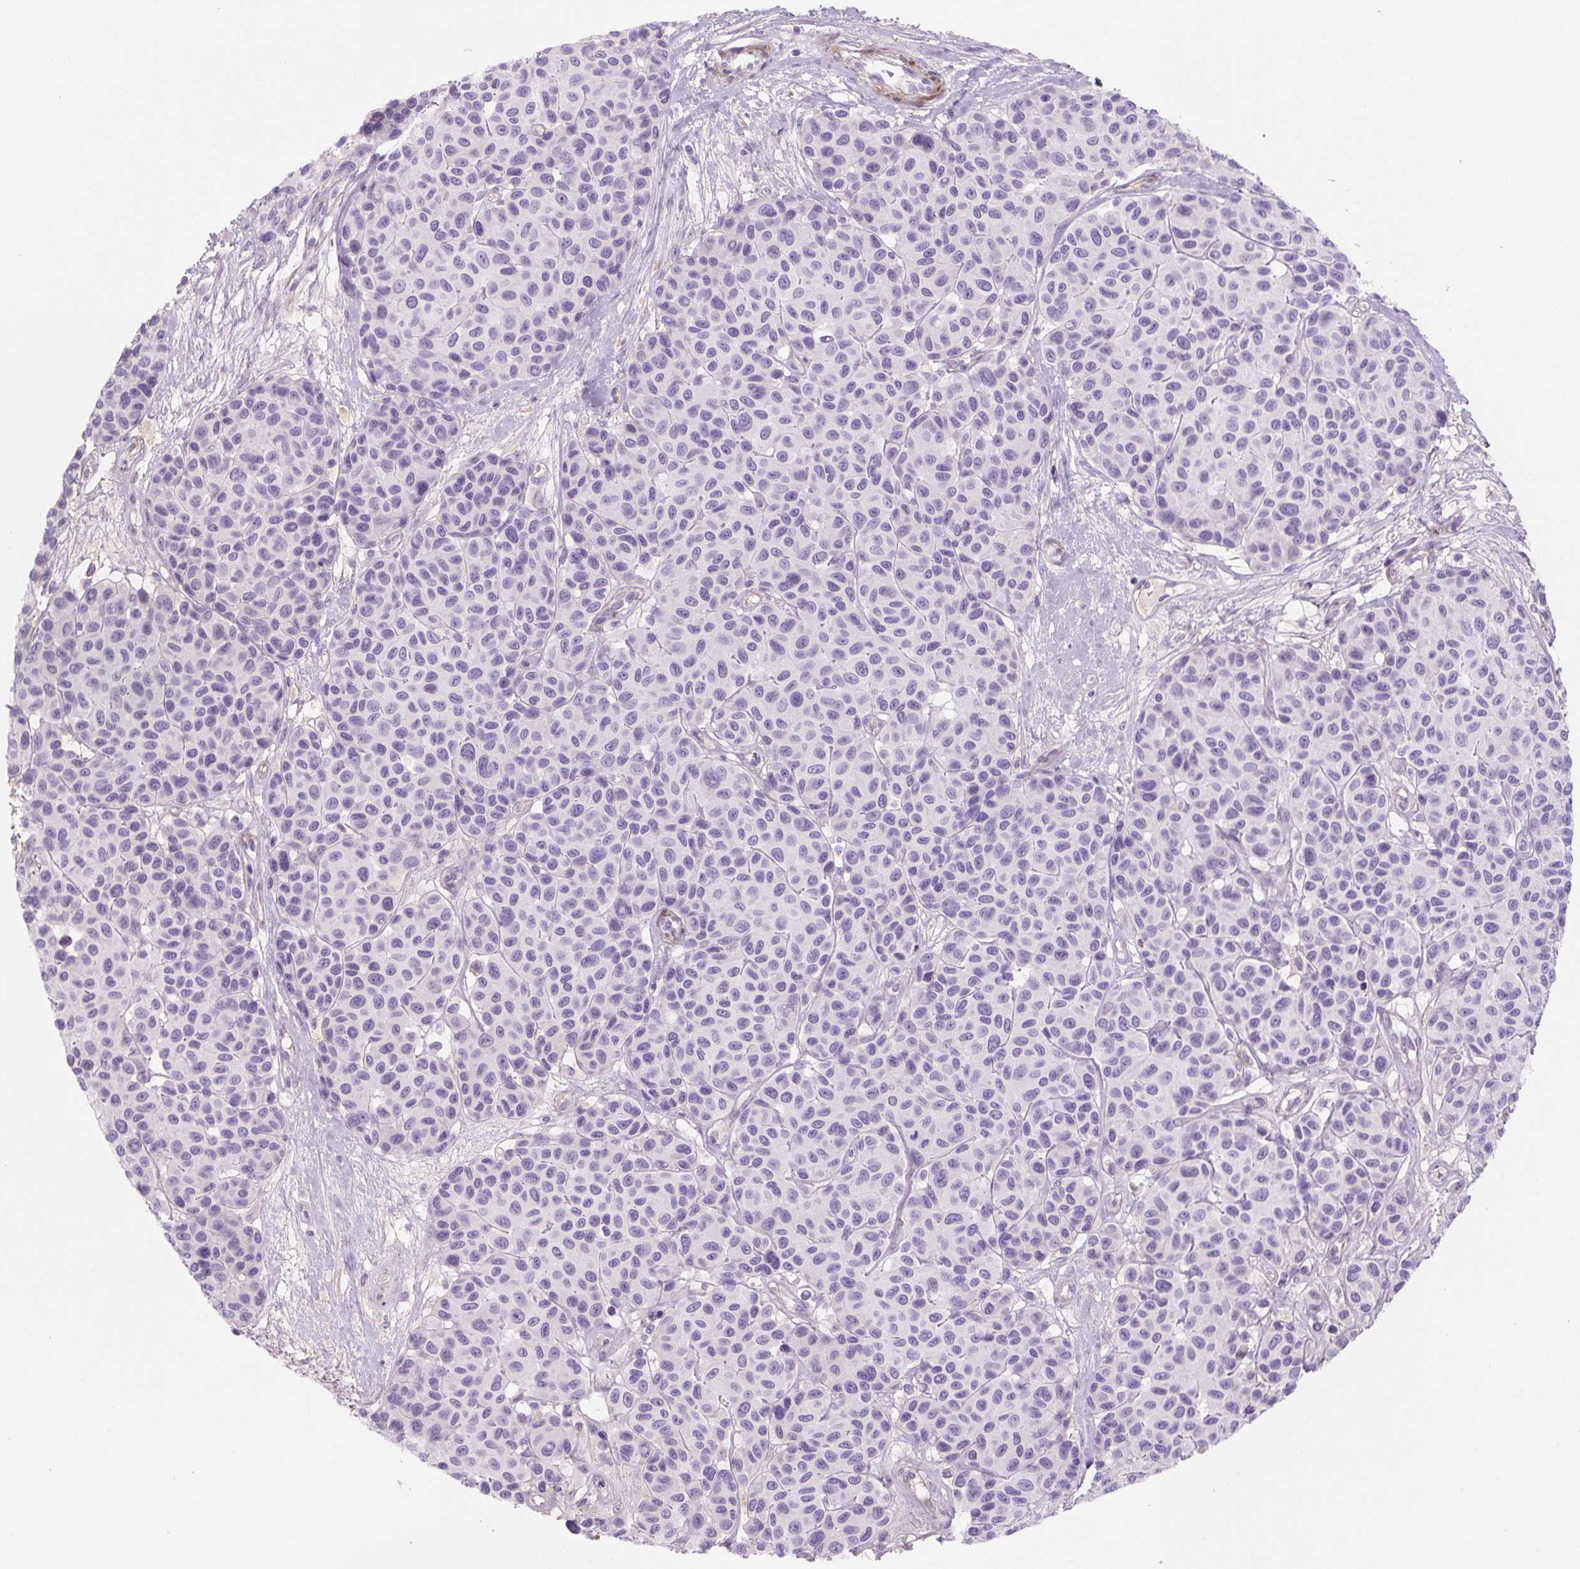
{"staining": {"intensity": "negative", "quantity": "none", "location": "none"}, "tissue": "melanoma", "cell_type": "Tumor cells", "image_type": "cancer", "snomed": [{"axis": "morphology", "description": "Malignant melanoma, NOS"}, {"axis": "topography", "description": "Skin"}], "caption": "An image of human melanoma is negative for staining in tumor cells.", "gene": "PRM1", "patient": {"sex": "female", "age": 66}}